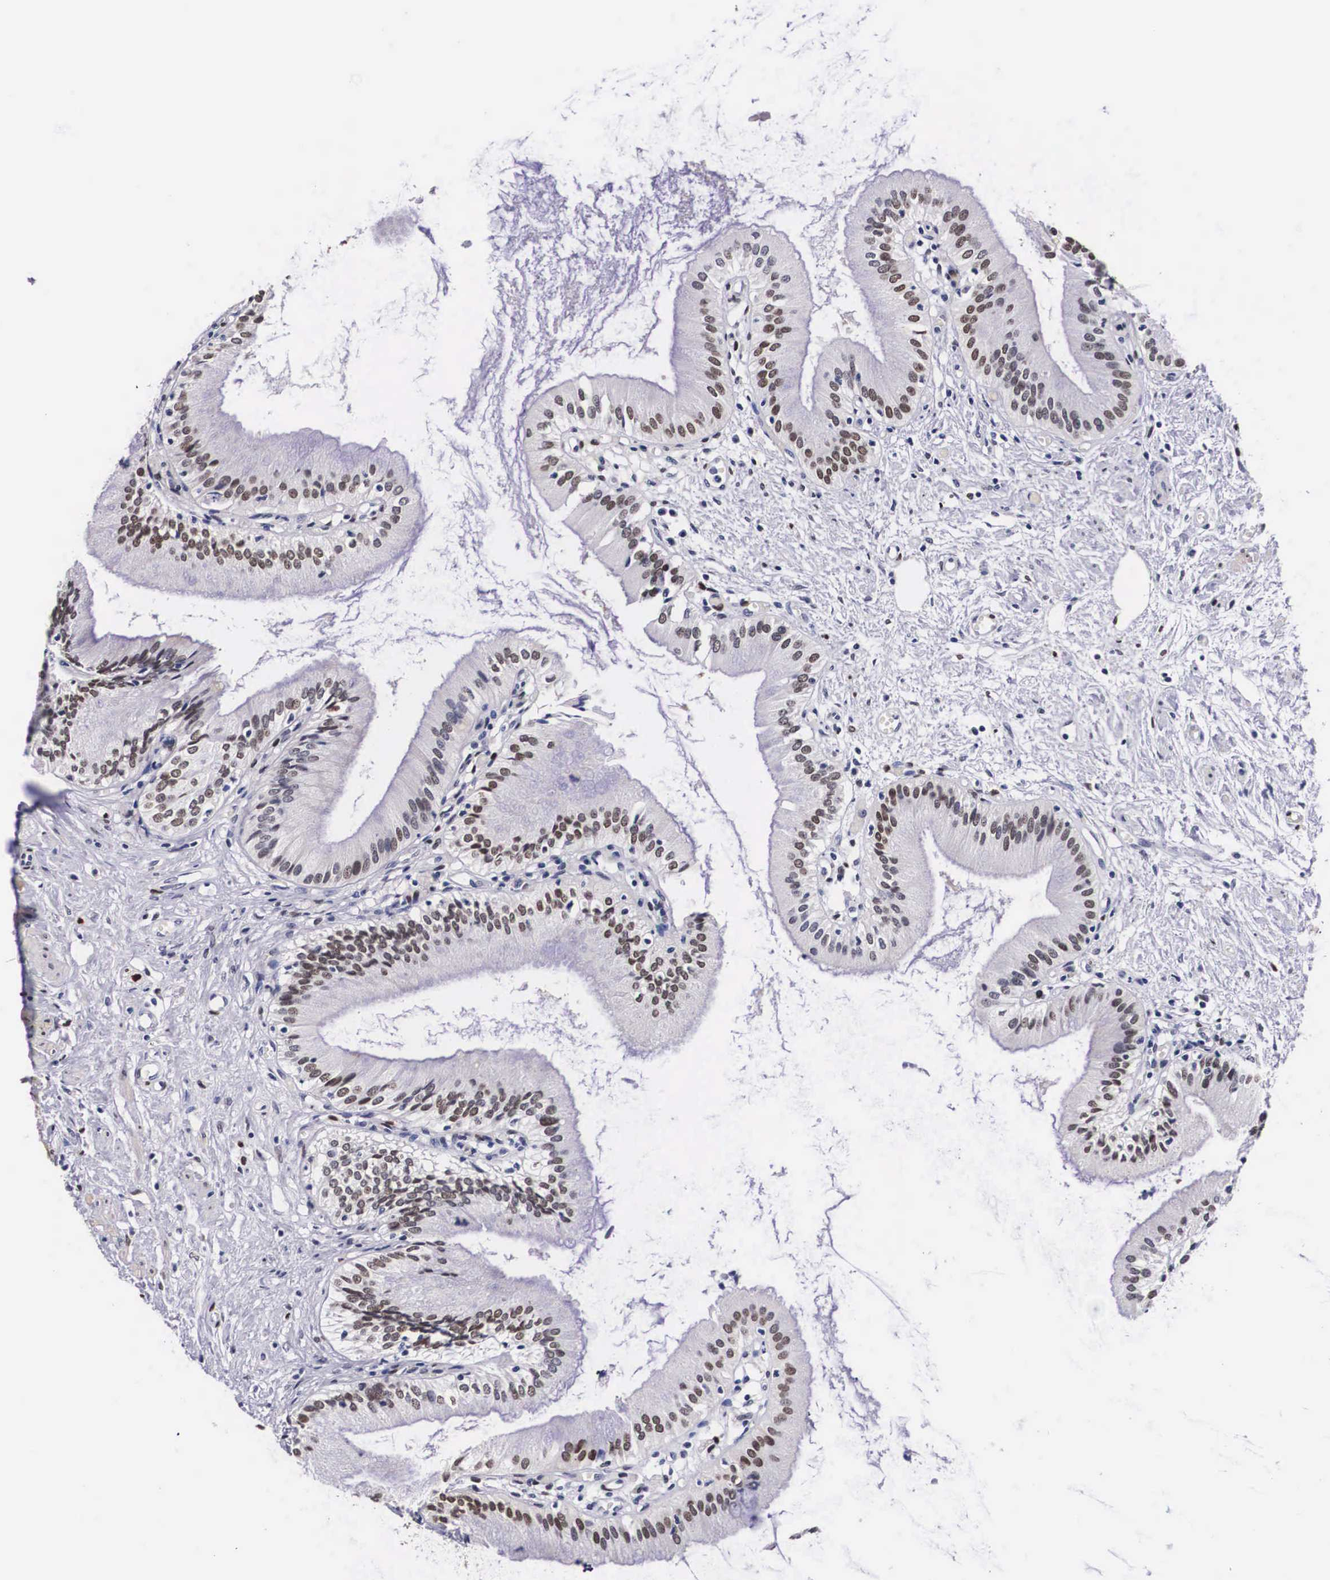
{"staining": {"intensity": "strong", "quantity": ">75%", "location": "nuclear"}, "tissue": "gallbladder", "cell_type": "Glandular cells", "image_type": "normal", "snomed": [{"axis": "morphology", "description": "Normal tissue, NOS"}, {"axis": "topography", "description": "Gallbladder"}], "caption": "Immunohistochemistry of benign human gallbladder displays high levels of strong nuclear positivity in about >75% of glandular cells.", "gene": "KHDRBS3", "patient": {"sex": "male", "age": 58}}